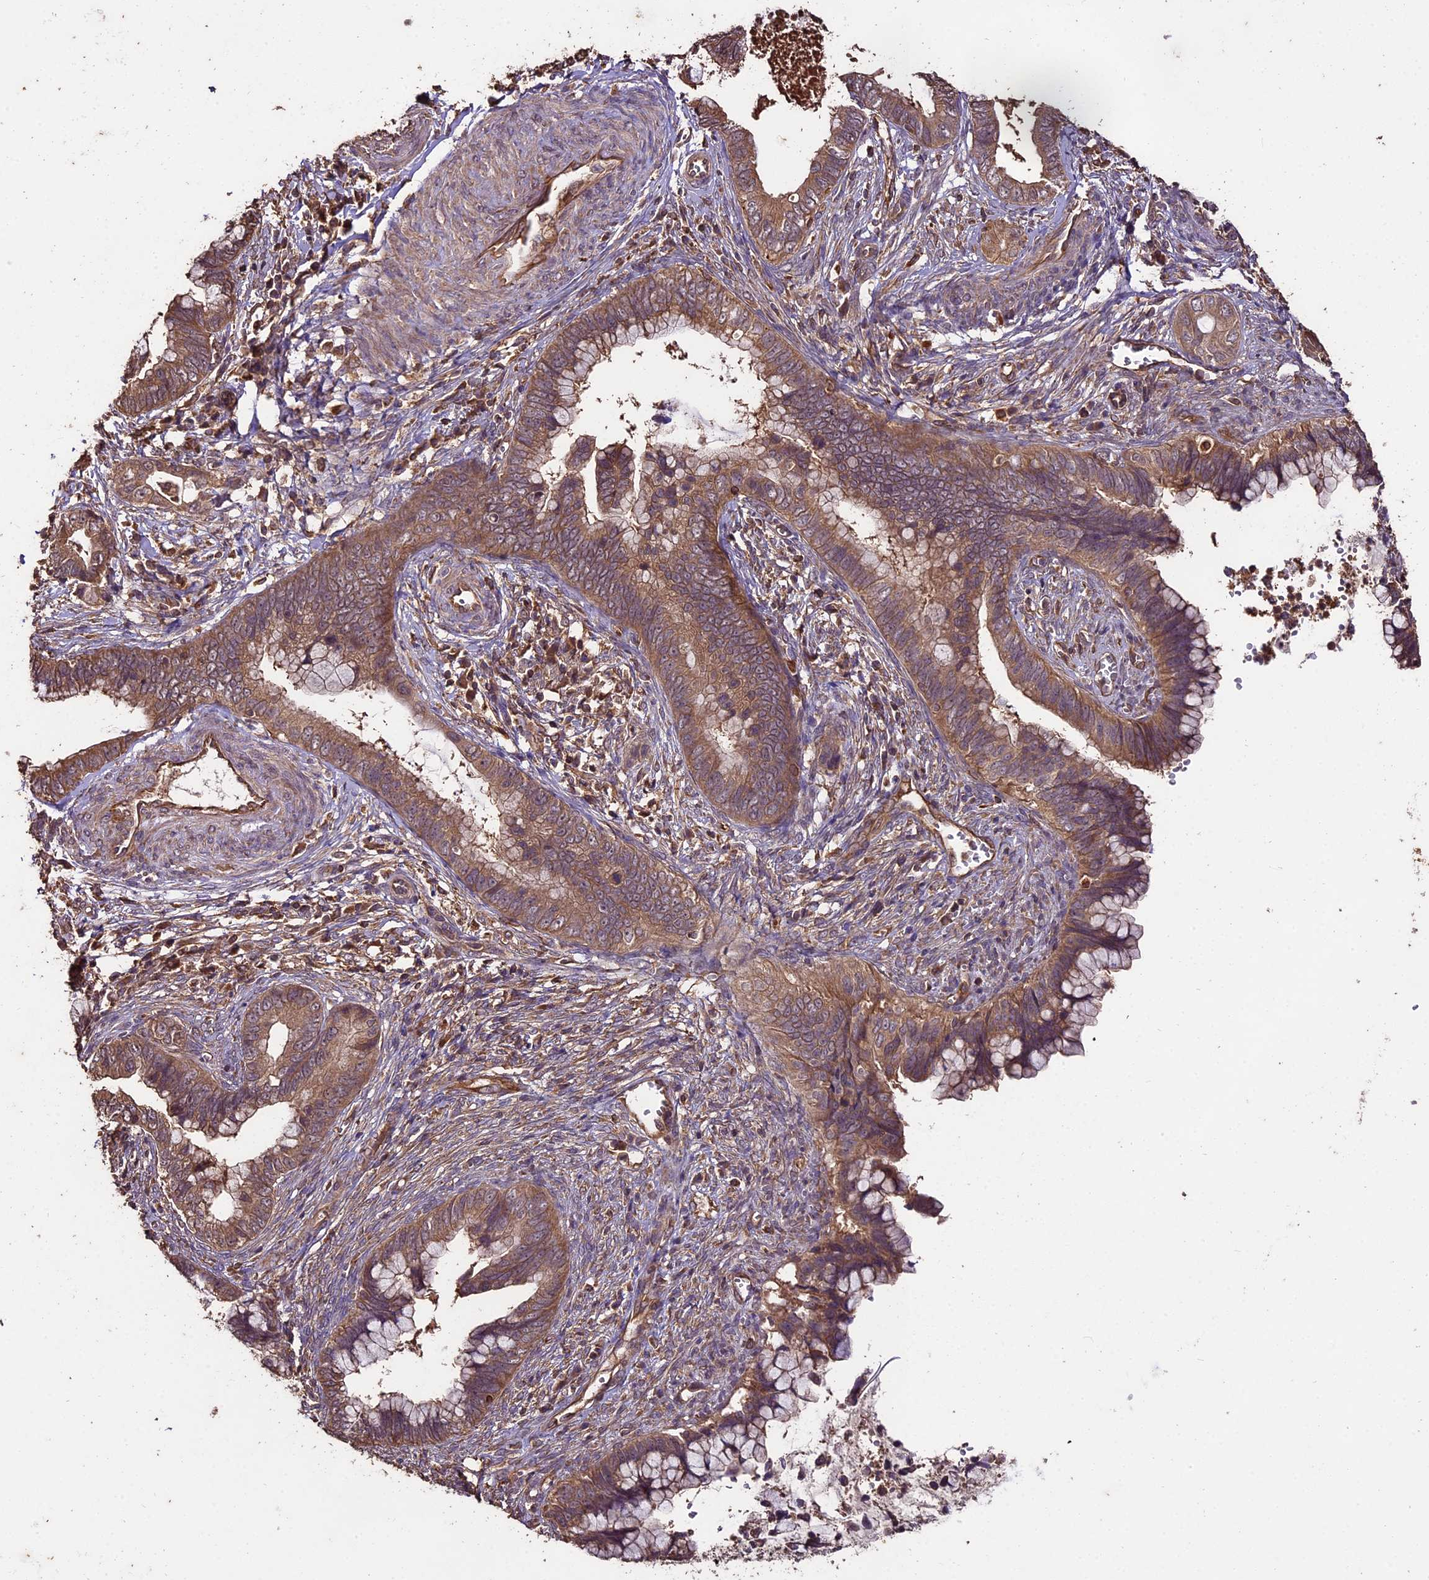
{"staining": {"intensity": "moderate", "quantity": ">75%", "location": "cytoplasmic/membranous"}, "tissue": "cervical cancer", "cell_type": "Tumor cells", "image_type": "cancer", "snomed": [{"axis": "morphology", "description": "Adenocarcinoma, NOS"}, {"axis": "topography", "description": "Cervix"}], "caption": "This image demonstrates adenocarcinoma (cervical) stained with IHC to label a protein in brown. The cytoplasmic/membranous of tumor cells show moderate positivity for the protein. Nuclei are counter-stained blue.", "gene": "TTLL10", "patient": {"sex": "female", "age": 44}}